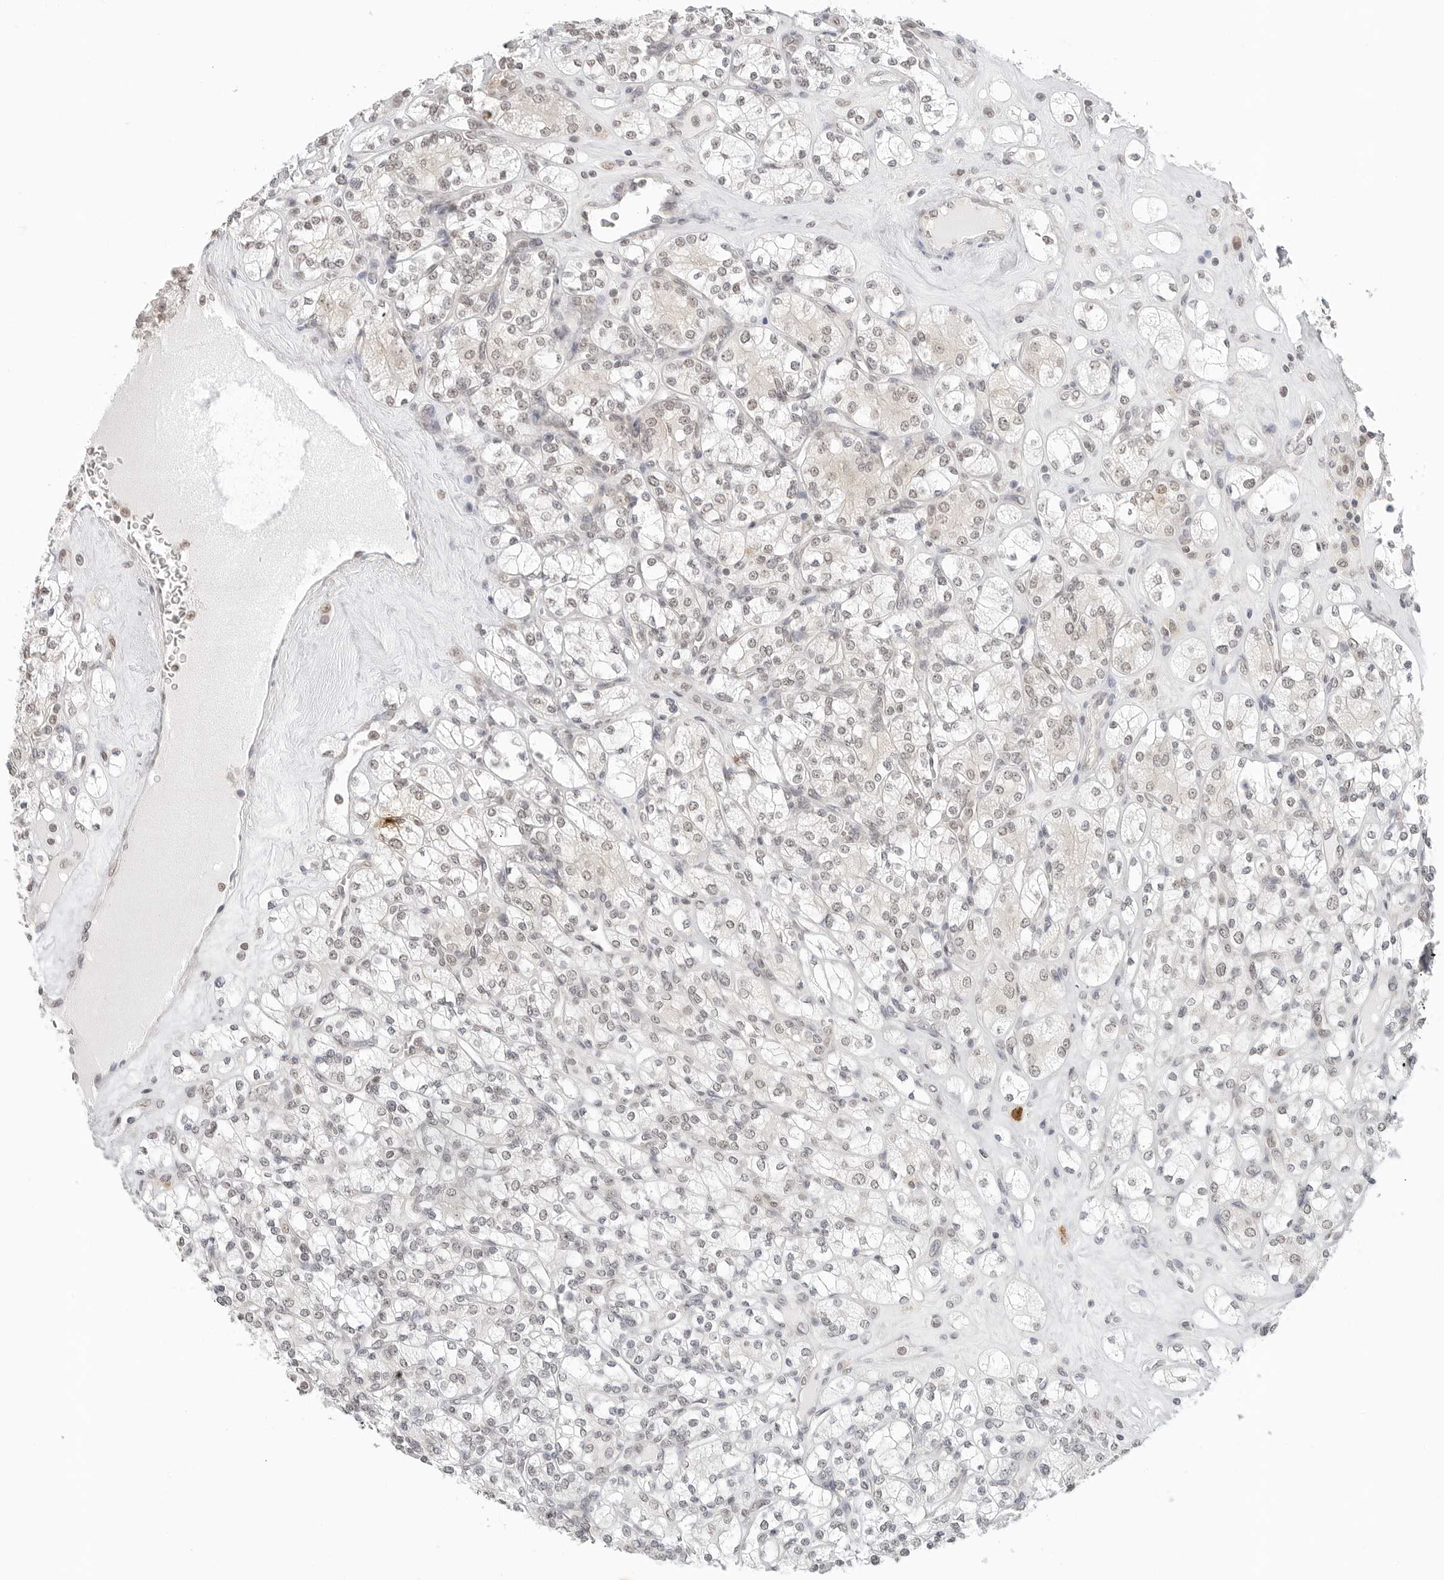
{"staining": {"intensity": "negative", "quantity": "none", "location": "none"}, "tissue": "renal cancer", "cell_type": "Tumor cells", "image_type": "cancer", "snomed": [{"axis": "morphology", "description": "Adenocarcinoma, NOS"}, {"axis": "topography", "description": "Kidney"}], "caption": "Tumor cells show no significant positivity in renal adenocarcinoma. (DAB (3,3'-diaminobenzidine) immunohistochemistry (IHC) with hematoxylin counter stain).", "gene": "METAP1", "patient": {"sex": "male", "age": 77}}